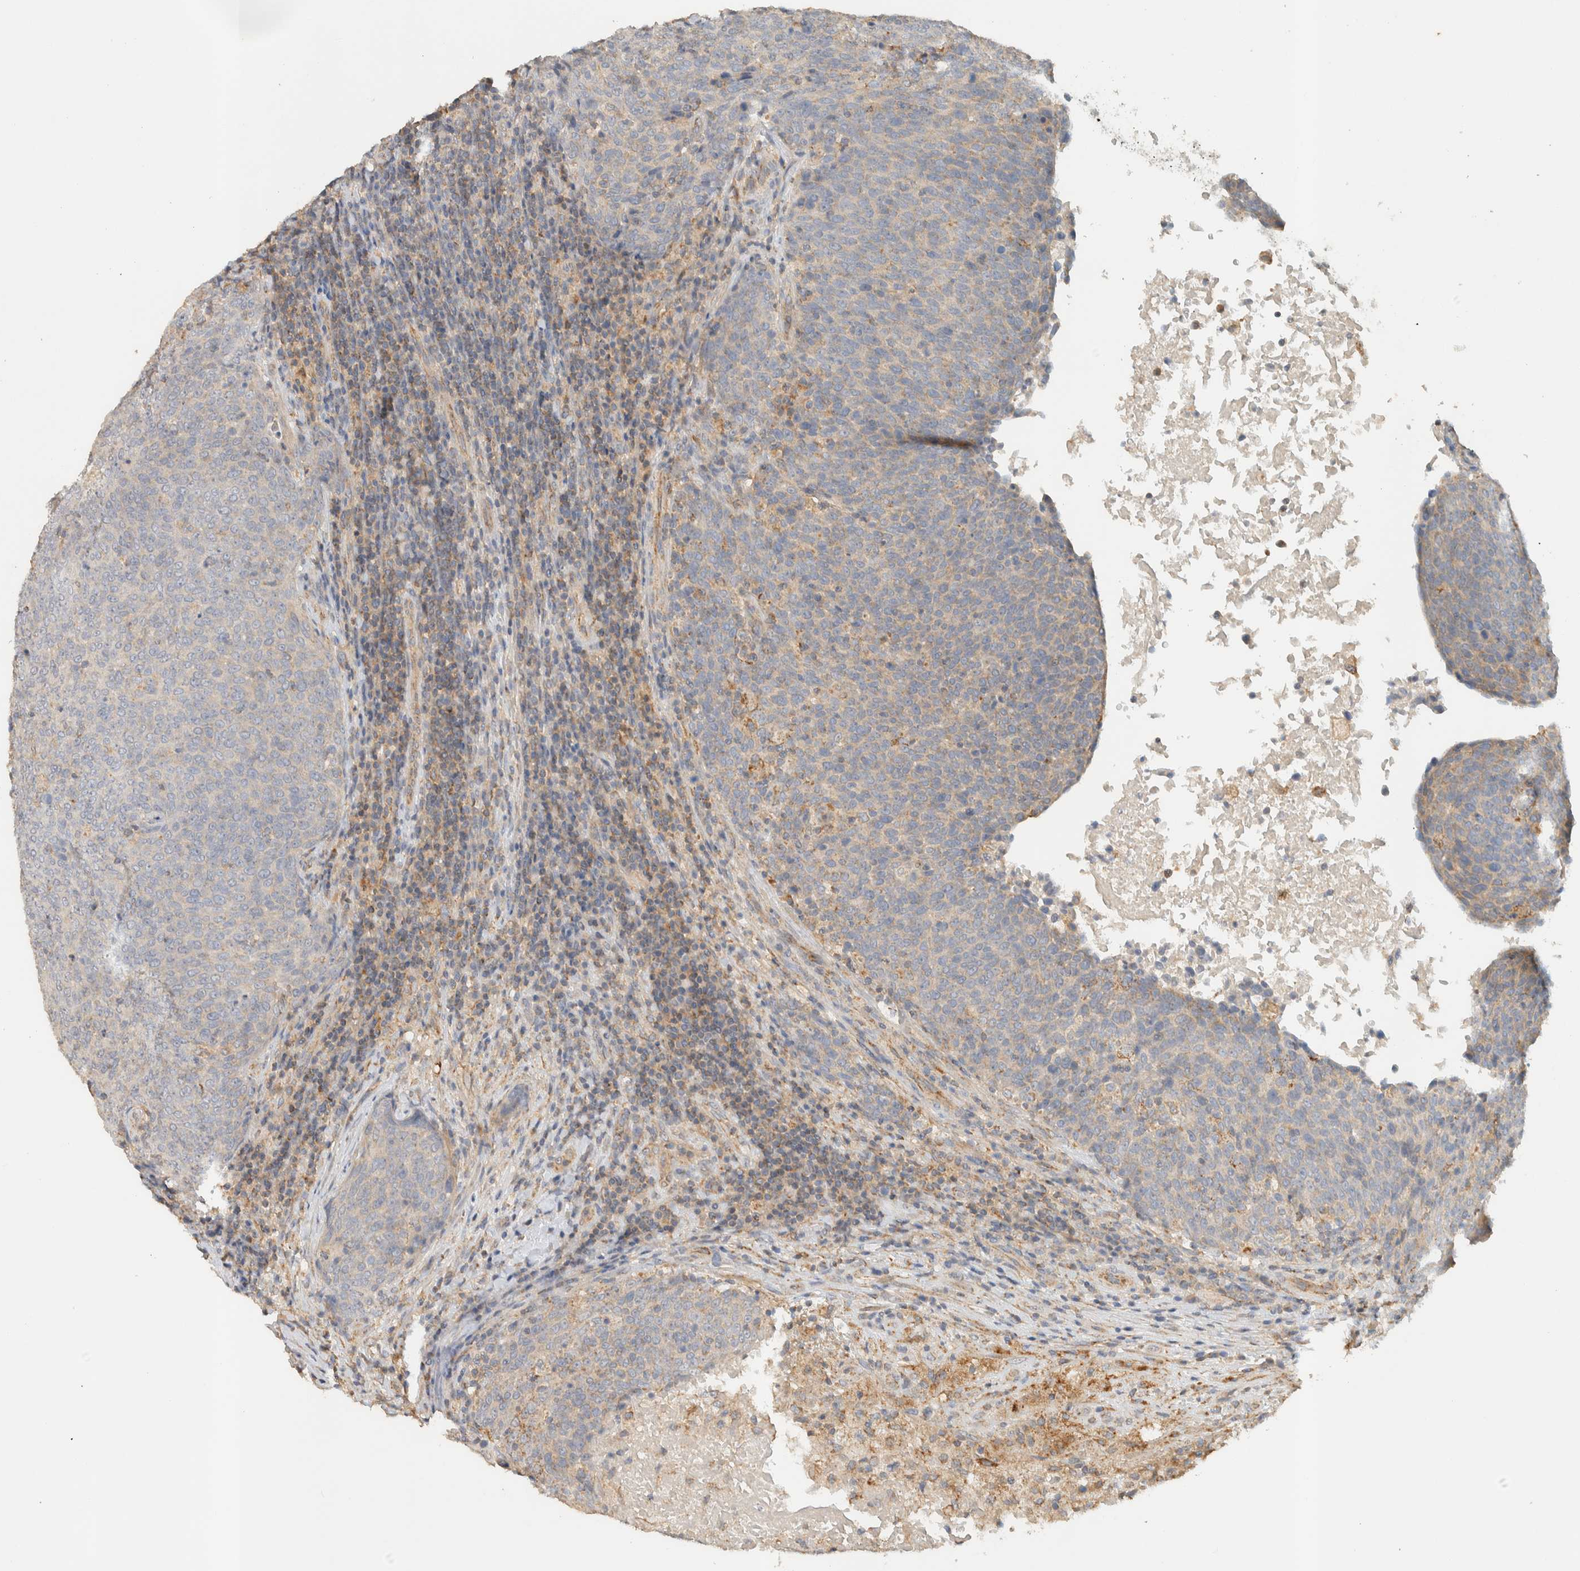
{"staining": {"intensity": "weak", "quantity": "<25%", "location": "cytoplasmic/membranous"}, "tissue": "head and neck cancer", "cell_type": "Tumor cells", "image_type": "cancer", "snomed": [{"axis": "morphology", "description": "Squamous cell carcinoma, NOS"}, {"axis": "morphology", "description": "Squamous cell carcinoma, metastatic, NOS"}, {"axis": "topography", "description": "Lymph node"}, {"axis": "topography", "description": "Head-Neck"}], "caption": "Protein analysis of head and neck squamous cell carcinoma demonstrates no significant positivity in tumor cells.", "gene": "PDE7B", "patient": {"sex": "male", "age": 62}}